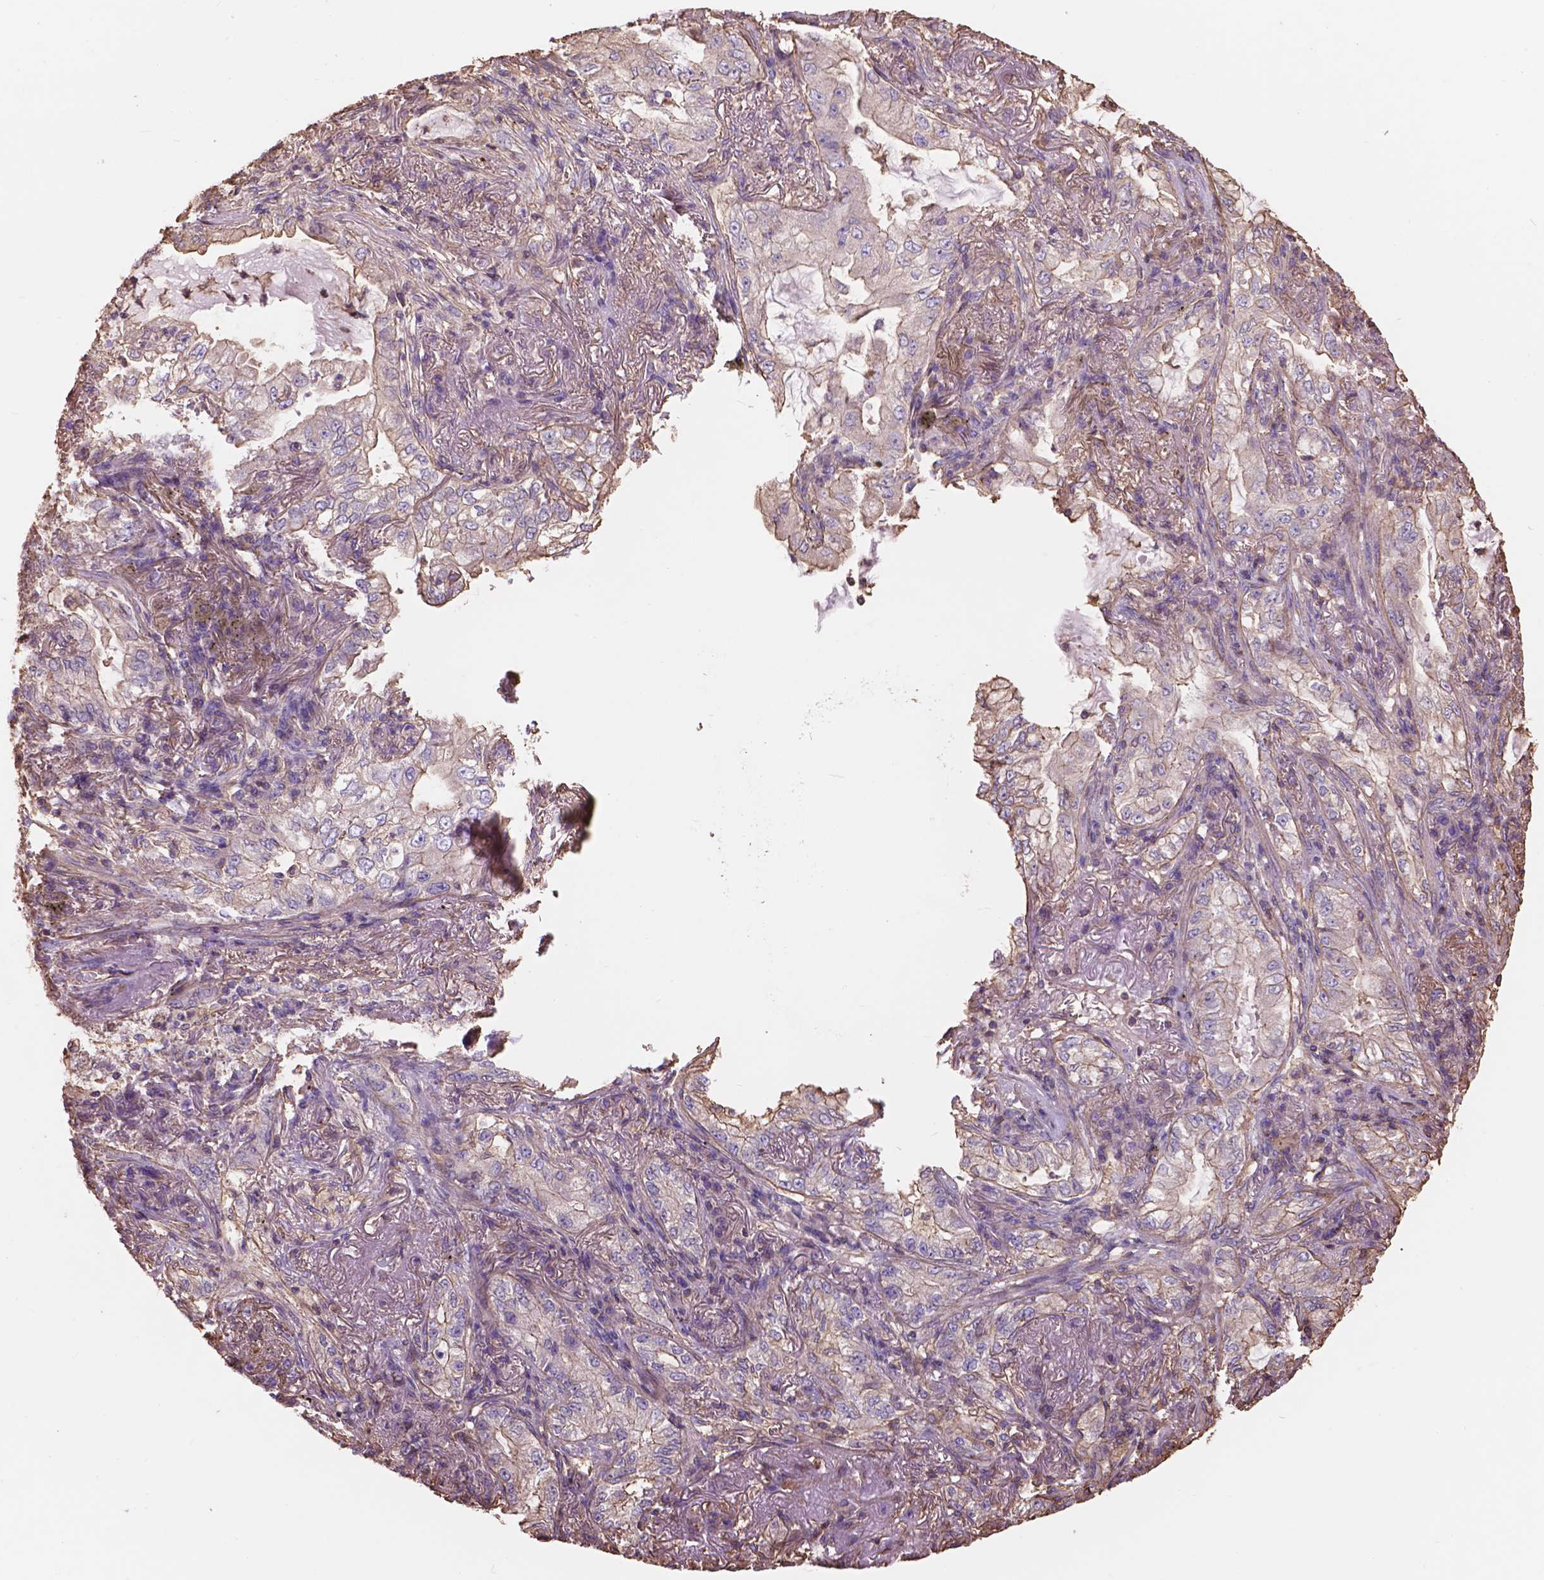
{"staining": {"intensity": "negative", "quantity": "none", "location": "none"}, "tissue": "lung cancer", "cell_type": "Tumor cells", "image_type": "cancer", "snomed": [{"axis": "morphology", "description": "Adenocarcinoma, NOS"}, {"axis": "topography", "description": "Lung"}], "caption": "There is no significant positivity in tumor cells of adenocarcinoma (lung).", "gene": "NIPA2", "patient": {"sex": "female", "age": 73}}